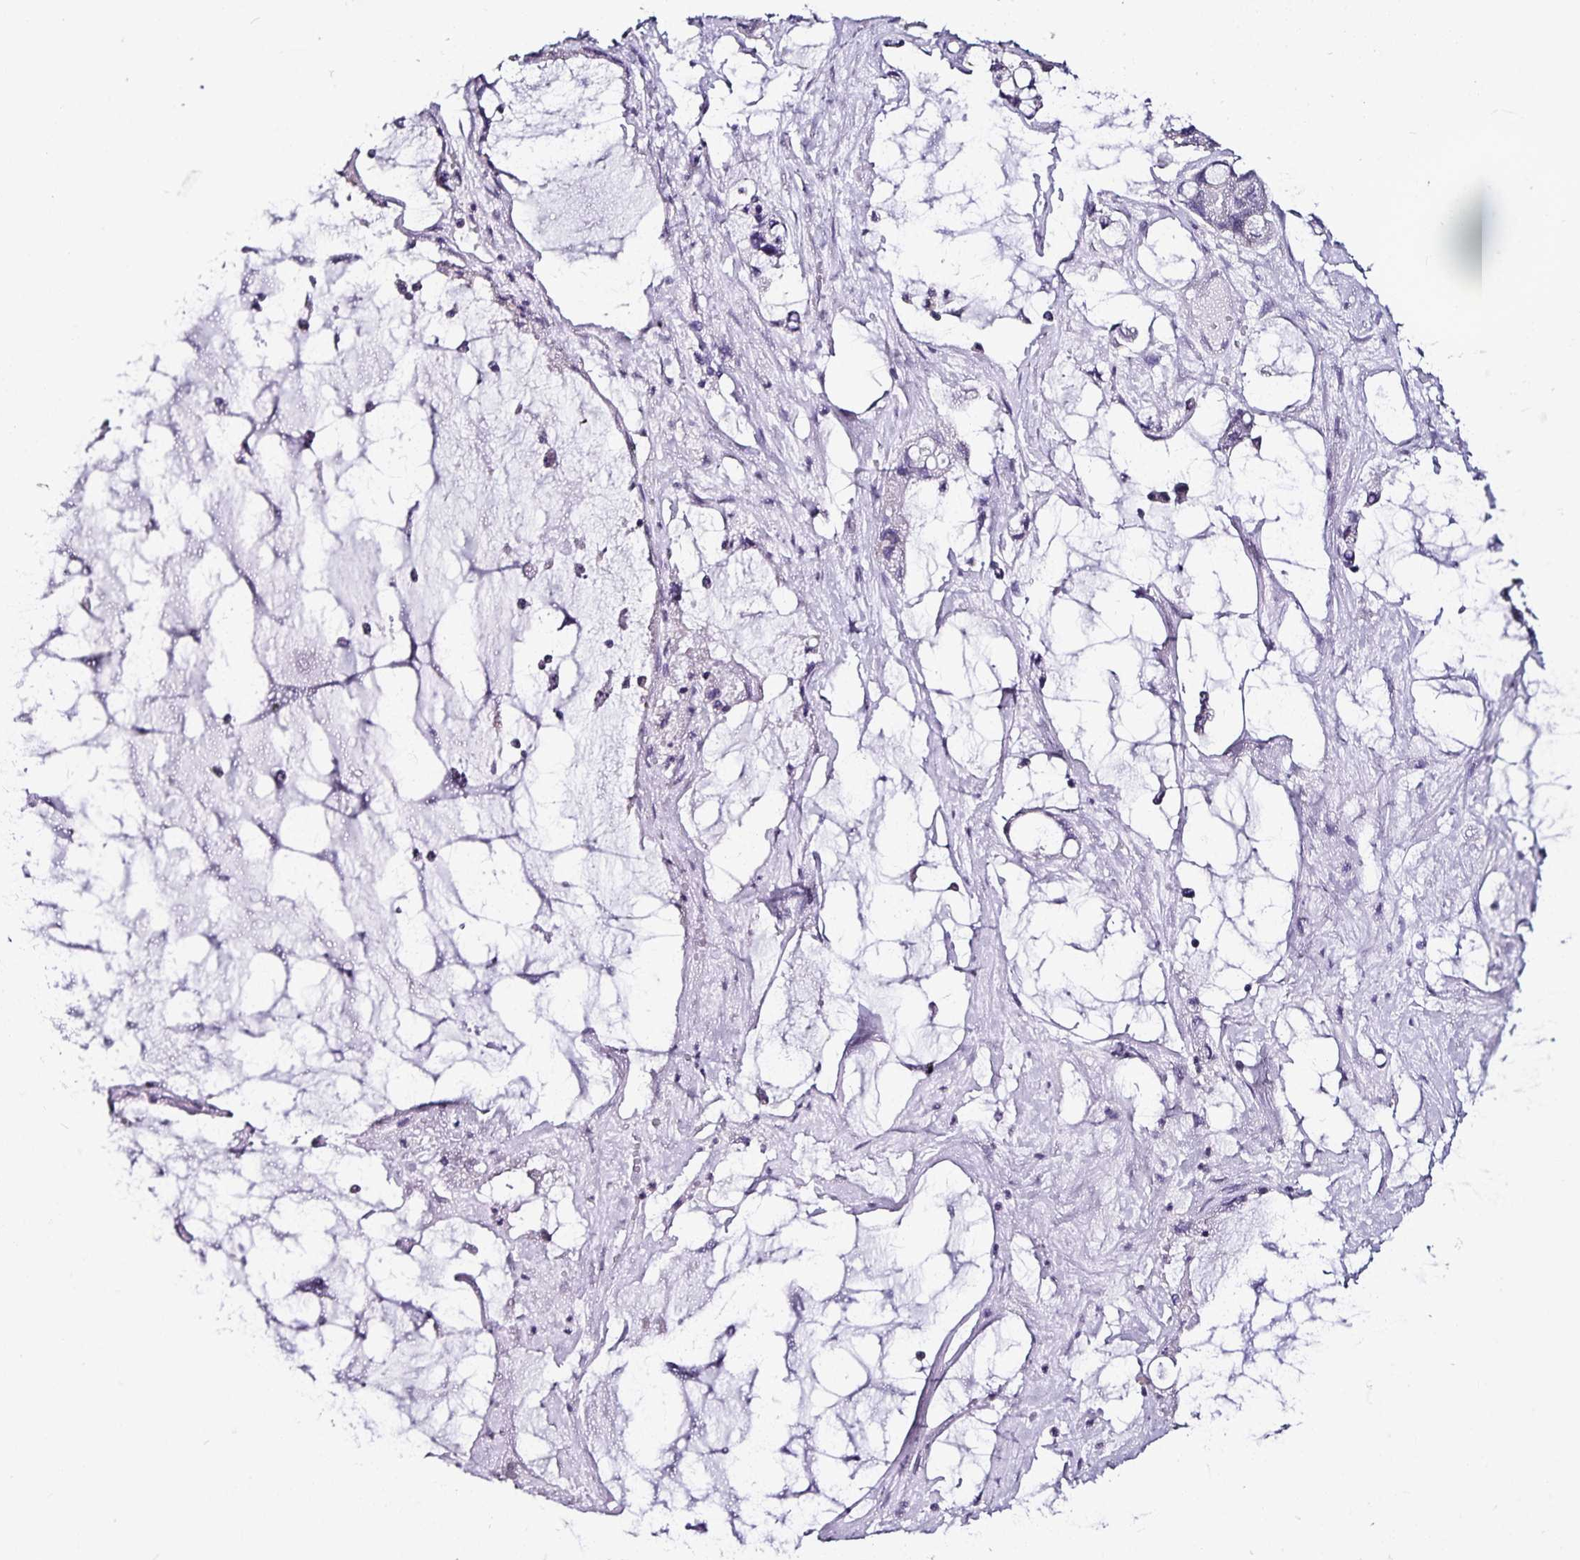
{"staining": {"intensity": "weak", "quantity": "<25%", "location": "cytoplasmic/membranous"}, "tissue": "ovarian cancer", "cell_type": "Tumor cells", "image_type": "cancer", "snomed": [{"axis": "morphology", "description": "Cystadenocarcinoma, mucinous, NOS"}, {"axis": "topography", "description": "Ovary"}], "caption": "Tumor cells are negative for protein expression in human mucinous cystadenocarcinoma (ovarian). (Brightfield microscopy of DAB immunohistochemistry (IHC) at high magnification).", "gene": "CA12", "patient": {"sex": "female", "age": 63}}